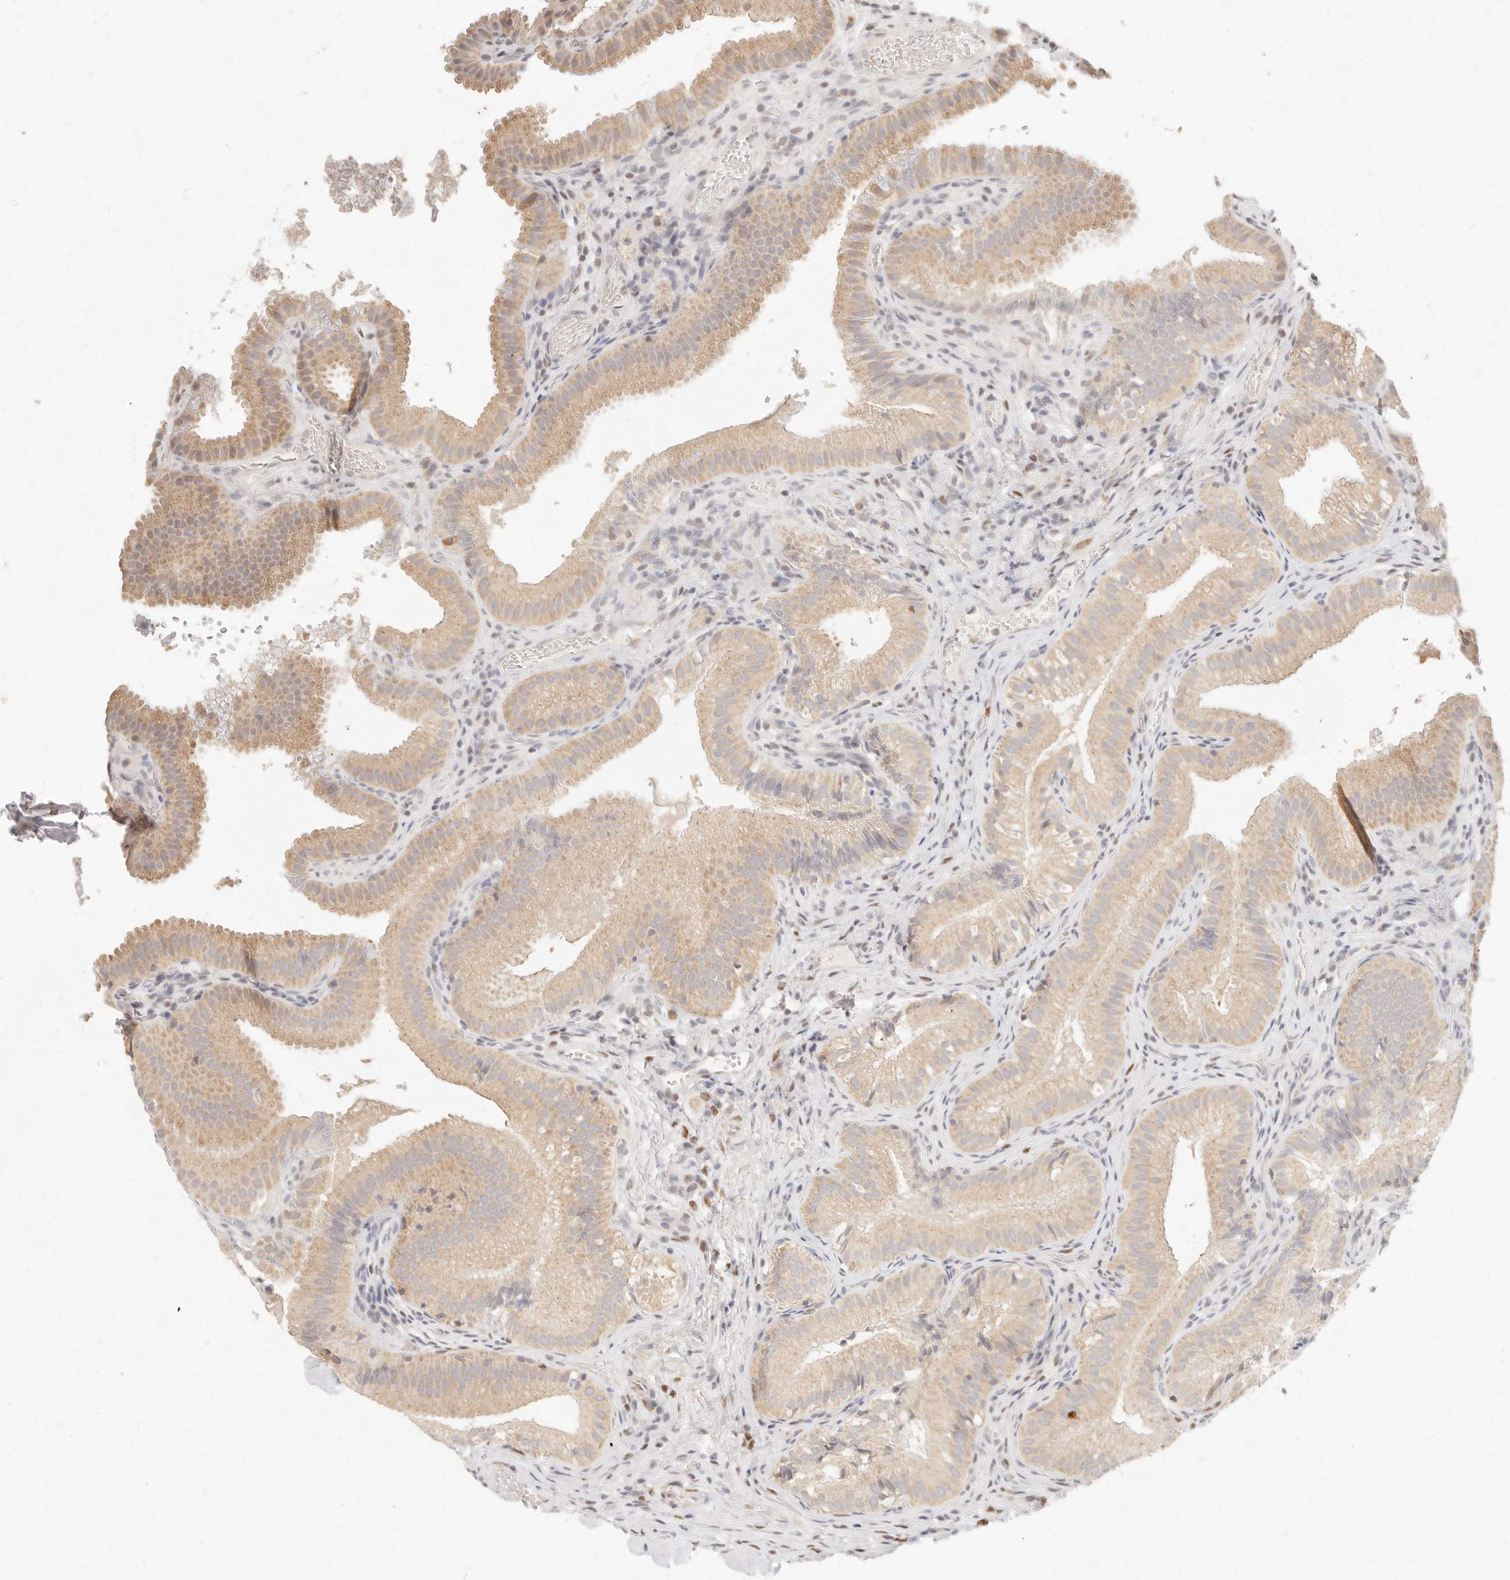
{"staining": {"intensity": "moderate", "quantity": ">75%", "location": "cytoplasmic/membranous"}, "tissue": "gallbladder", "cell_type": "Glandular cells", "image_type": "normal", "snomed": [{"axis": "morphology", "description": "Normal tissue, NOS"}, {"axis": "topography", "description": "Gallbladder"}], "caption": "Immunohistochemistry (IHC) staining of normal gallbladder, which demonstrates medium levels of moderate cytoplasmic/membranous positivity in about >75% of glandular cells indicating moderate cytoplasmic/membranous protein staining. The staining was performed using DAB (brown) for protein detection and nuclei were counterstained in hematoxylin (blue).", "gene": "ASCL3", "patient": {"sex": "female", "age": 30}}